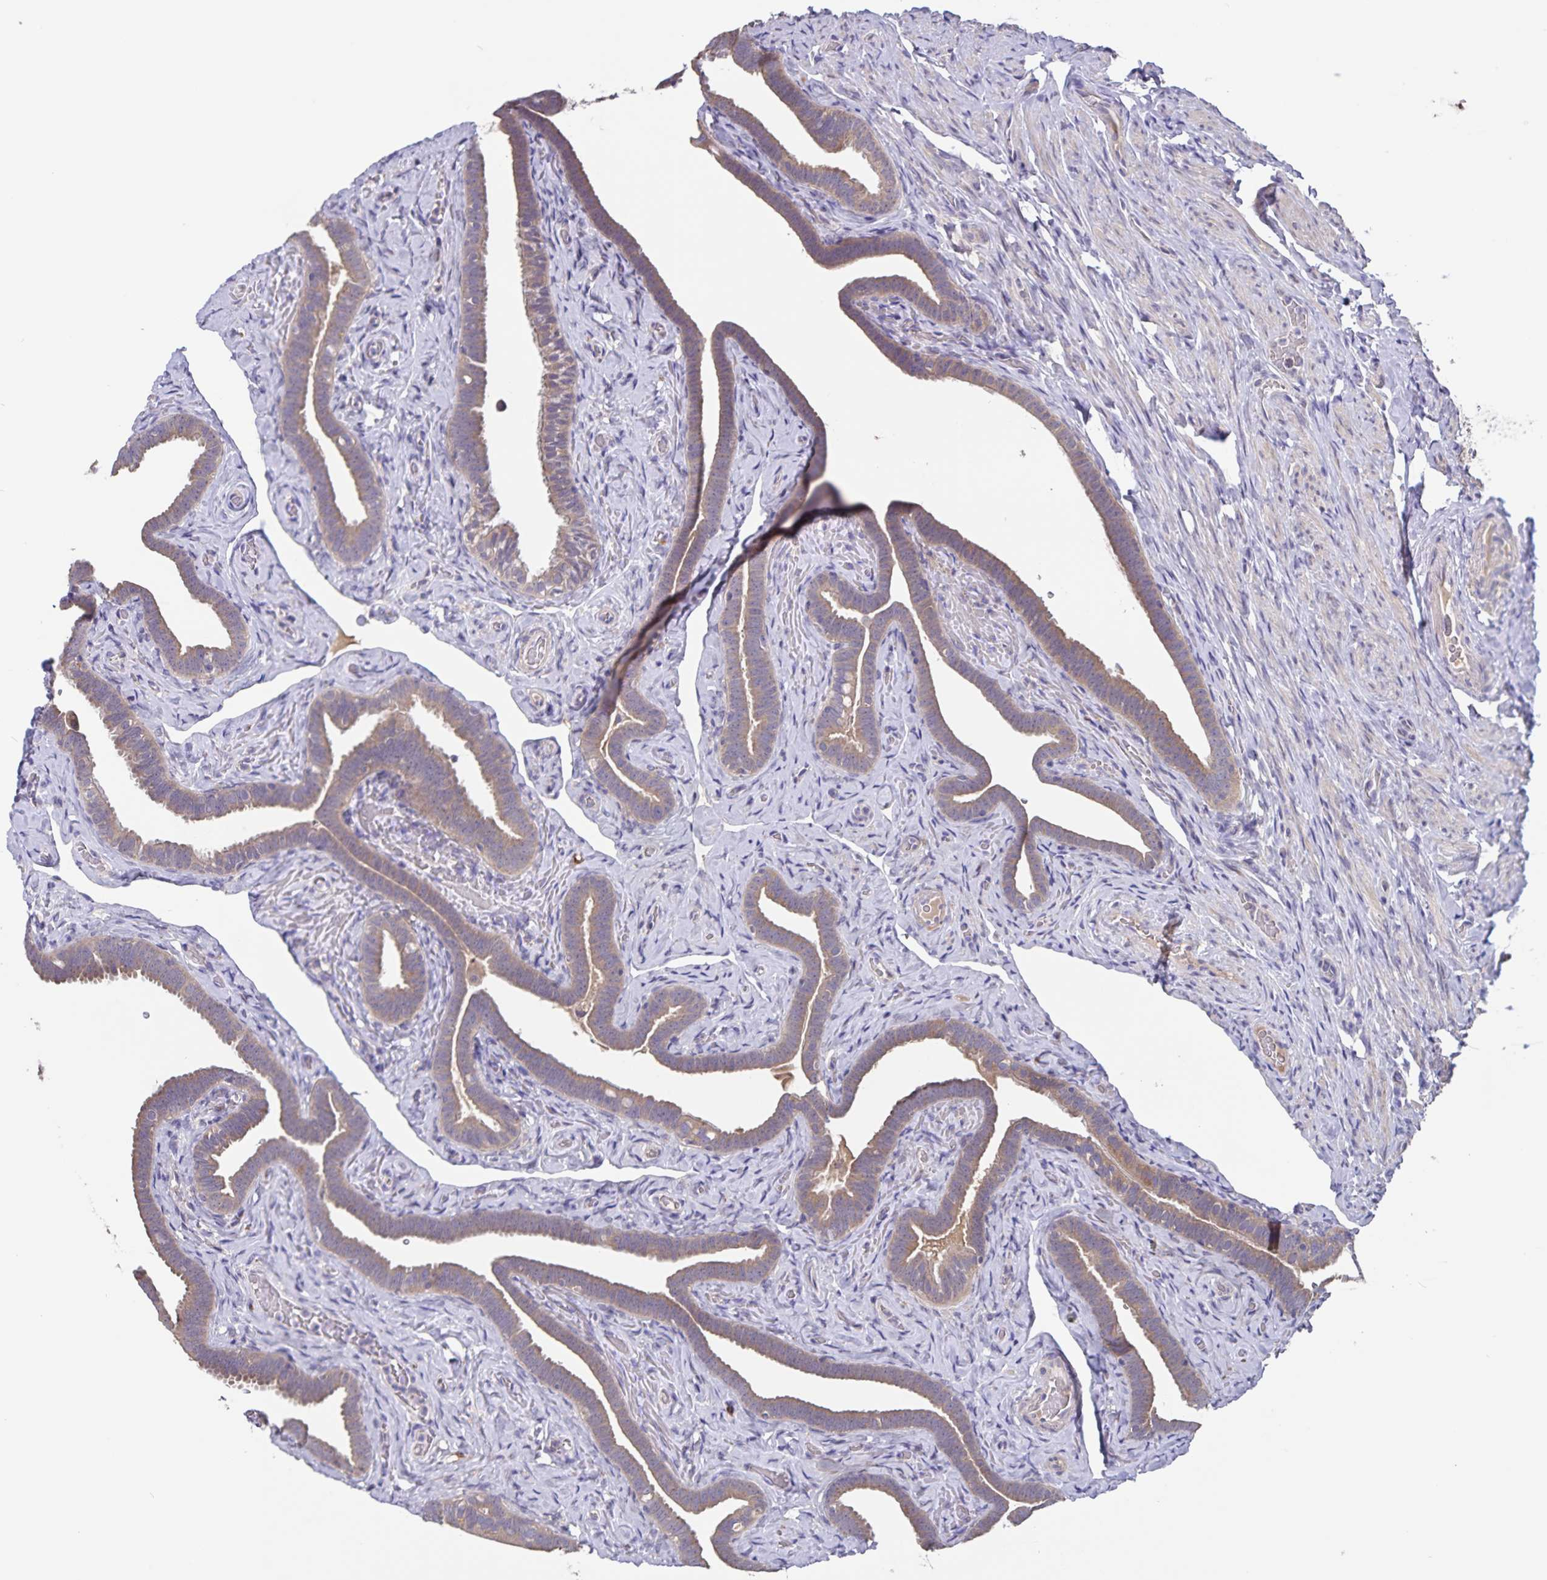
{"staining": {"intensity": "weak", "quantity": "25%-75%", "location": "cytoplasmic/membranous"}, "tissue": "fallopian tube", "cell_type": "Glandular cells", "image_type": "normal", "snomed": [{"axis": "morphology", "description": "Normal tissue, NOS"}, {"axis": "topography", "description": "Fallopian tube"}], "caption": "Approximately 25%-75% of glandular cells in unremarkable fallopian tube show weak cytoplasmic/membranous protein positivity as visualized by brown immunohistochemical staining.", "gene": "FBXL16", "patient": {"sex": "female", "age": 69}}